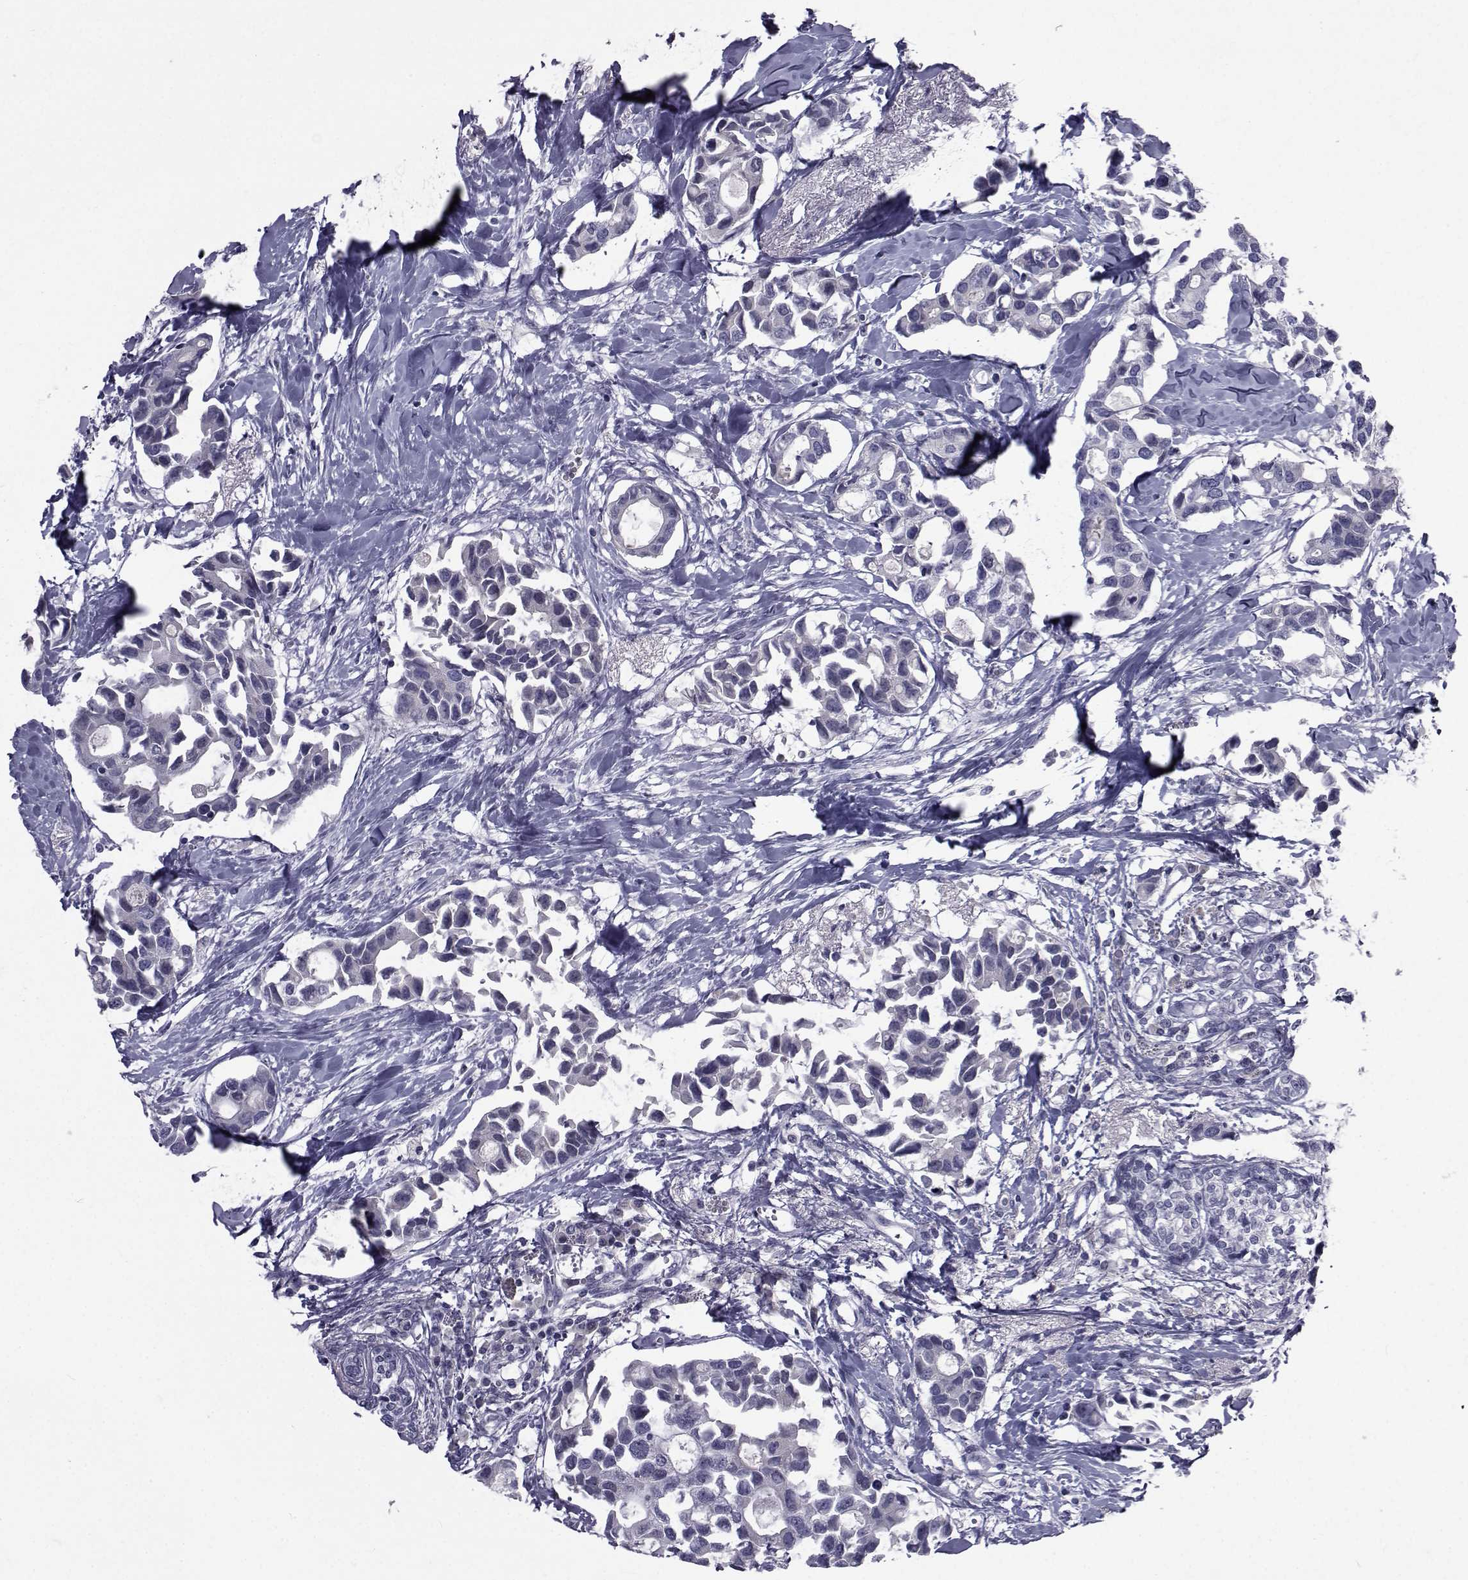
{"staining": {"intensity": "negative", "quantity": "none", "location": "none"}, "tissue": "breast cancer", "cell_type": "Tumor cells", "image_type": "cancer", "snomed": [{"axis": "morphology", "description": "Duct carcinoma"}, {"axis": "topography", "description": "Breast"}], "caption": "This is an immunohistochemistry (IHC) micrograph of breast cancer. There is no staining in tumor cells.", "gene": "PAX2", "patient": {"sex": "female", "age": 83}}